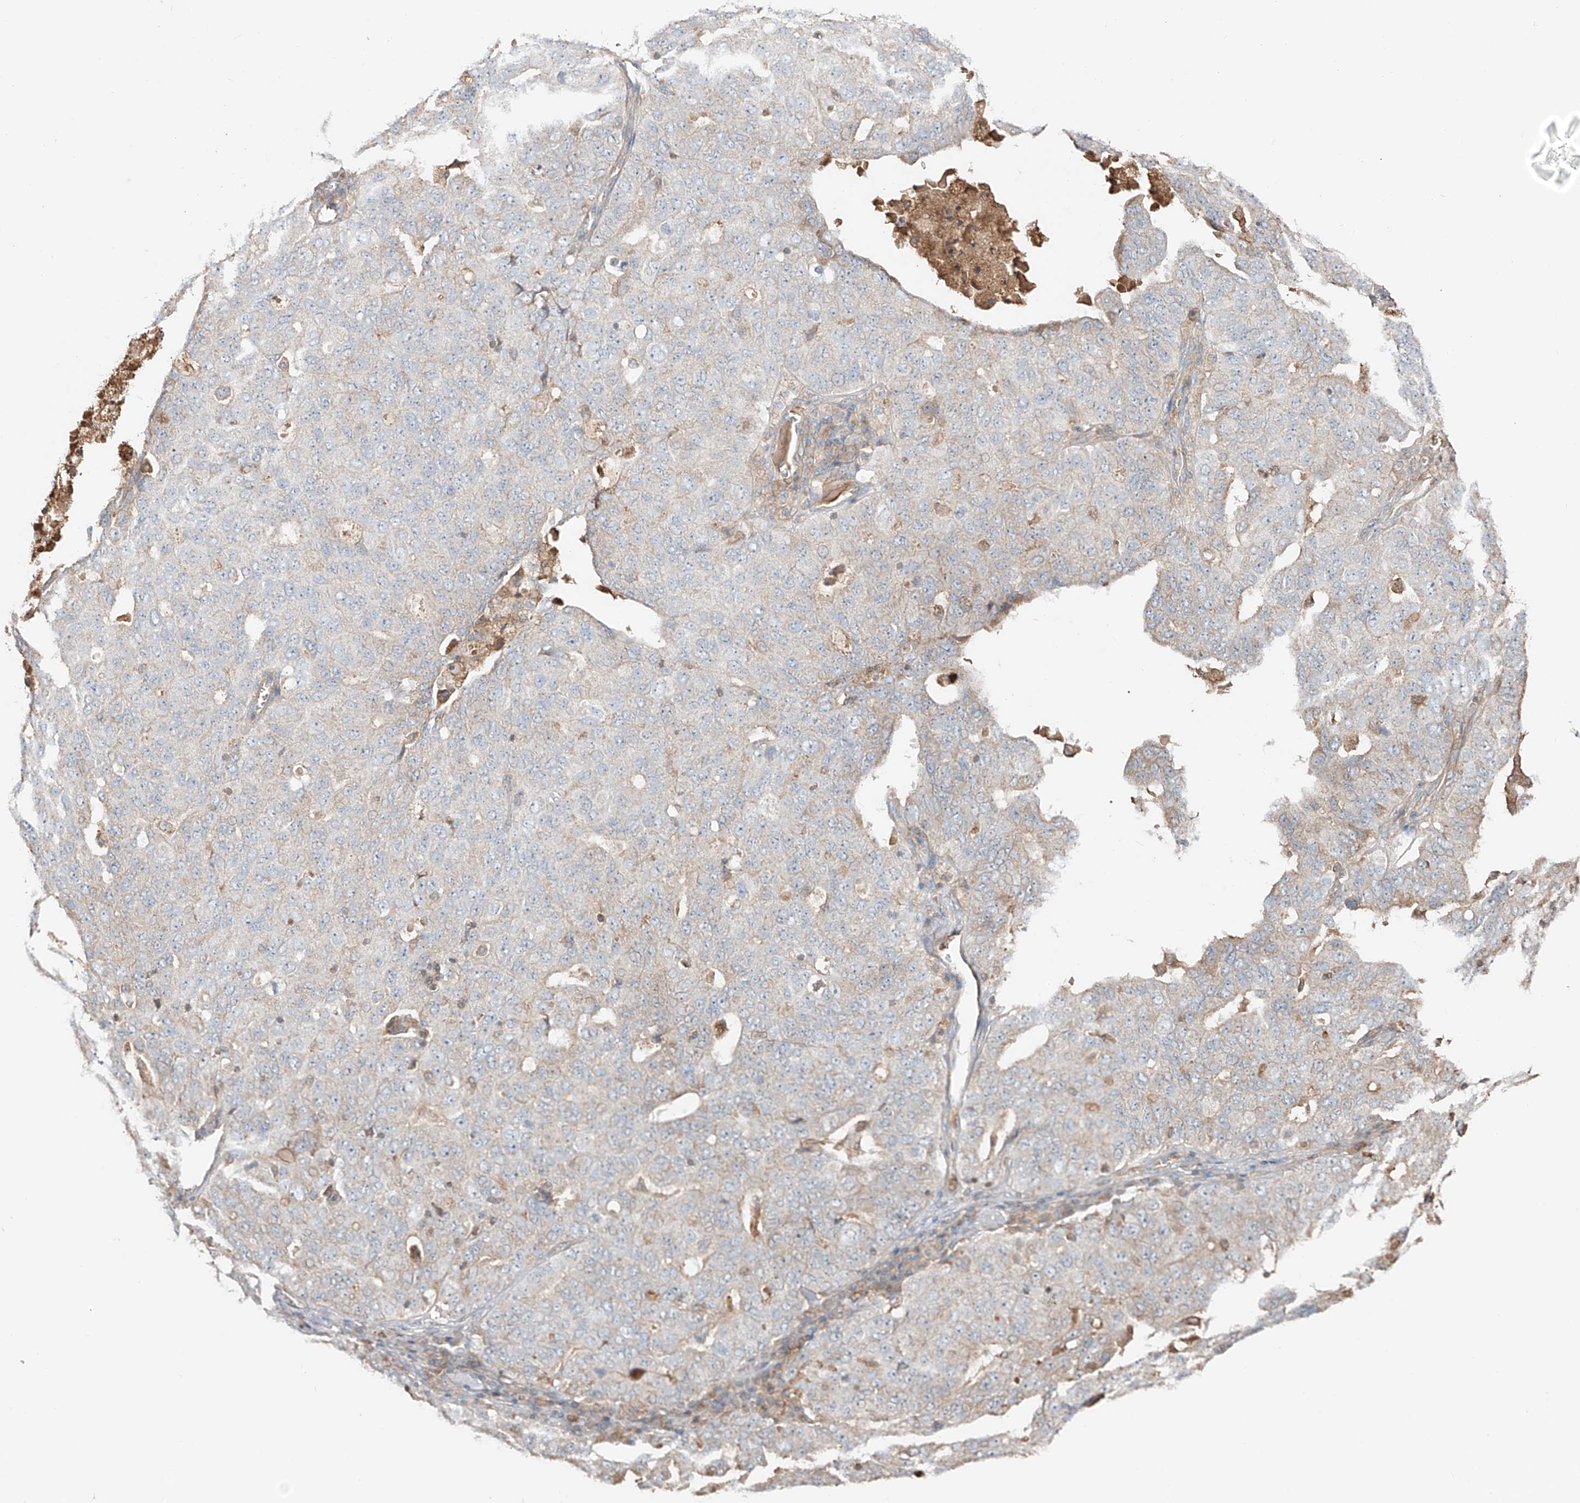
{"staining": {"intensity": "weak", "quantity": "<25%", "location": "cytoplasmic/membranous"}, "tissue": "ovarian cancer", "cell_type": "Tumor cells", "image_type": "cancer", "snomed": [{"axis": "morphology", "description": "Carcinoma, endometroid"}, {"axis": "topography", "description": "Ovary"}], "caption": "High power microscopy photomicrograph of an immunohistochemistry (IHC) photomicrograph of ovarian endometroid carcinoma, revealing no significant staining in tumor cells.", "gene": "ERO1A", "patient": {"sex": "female", "age": 62}}